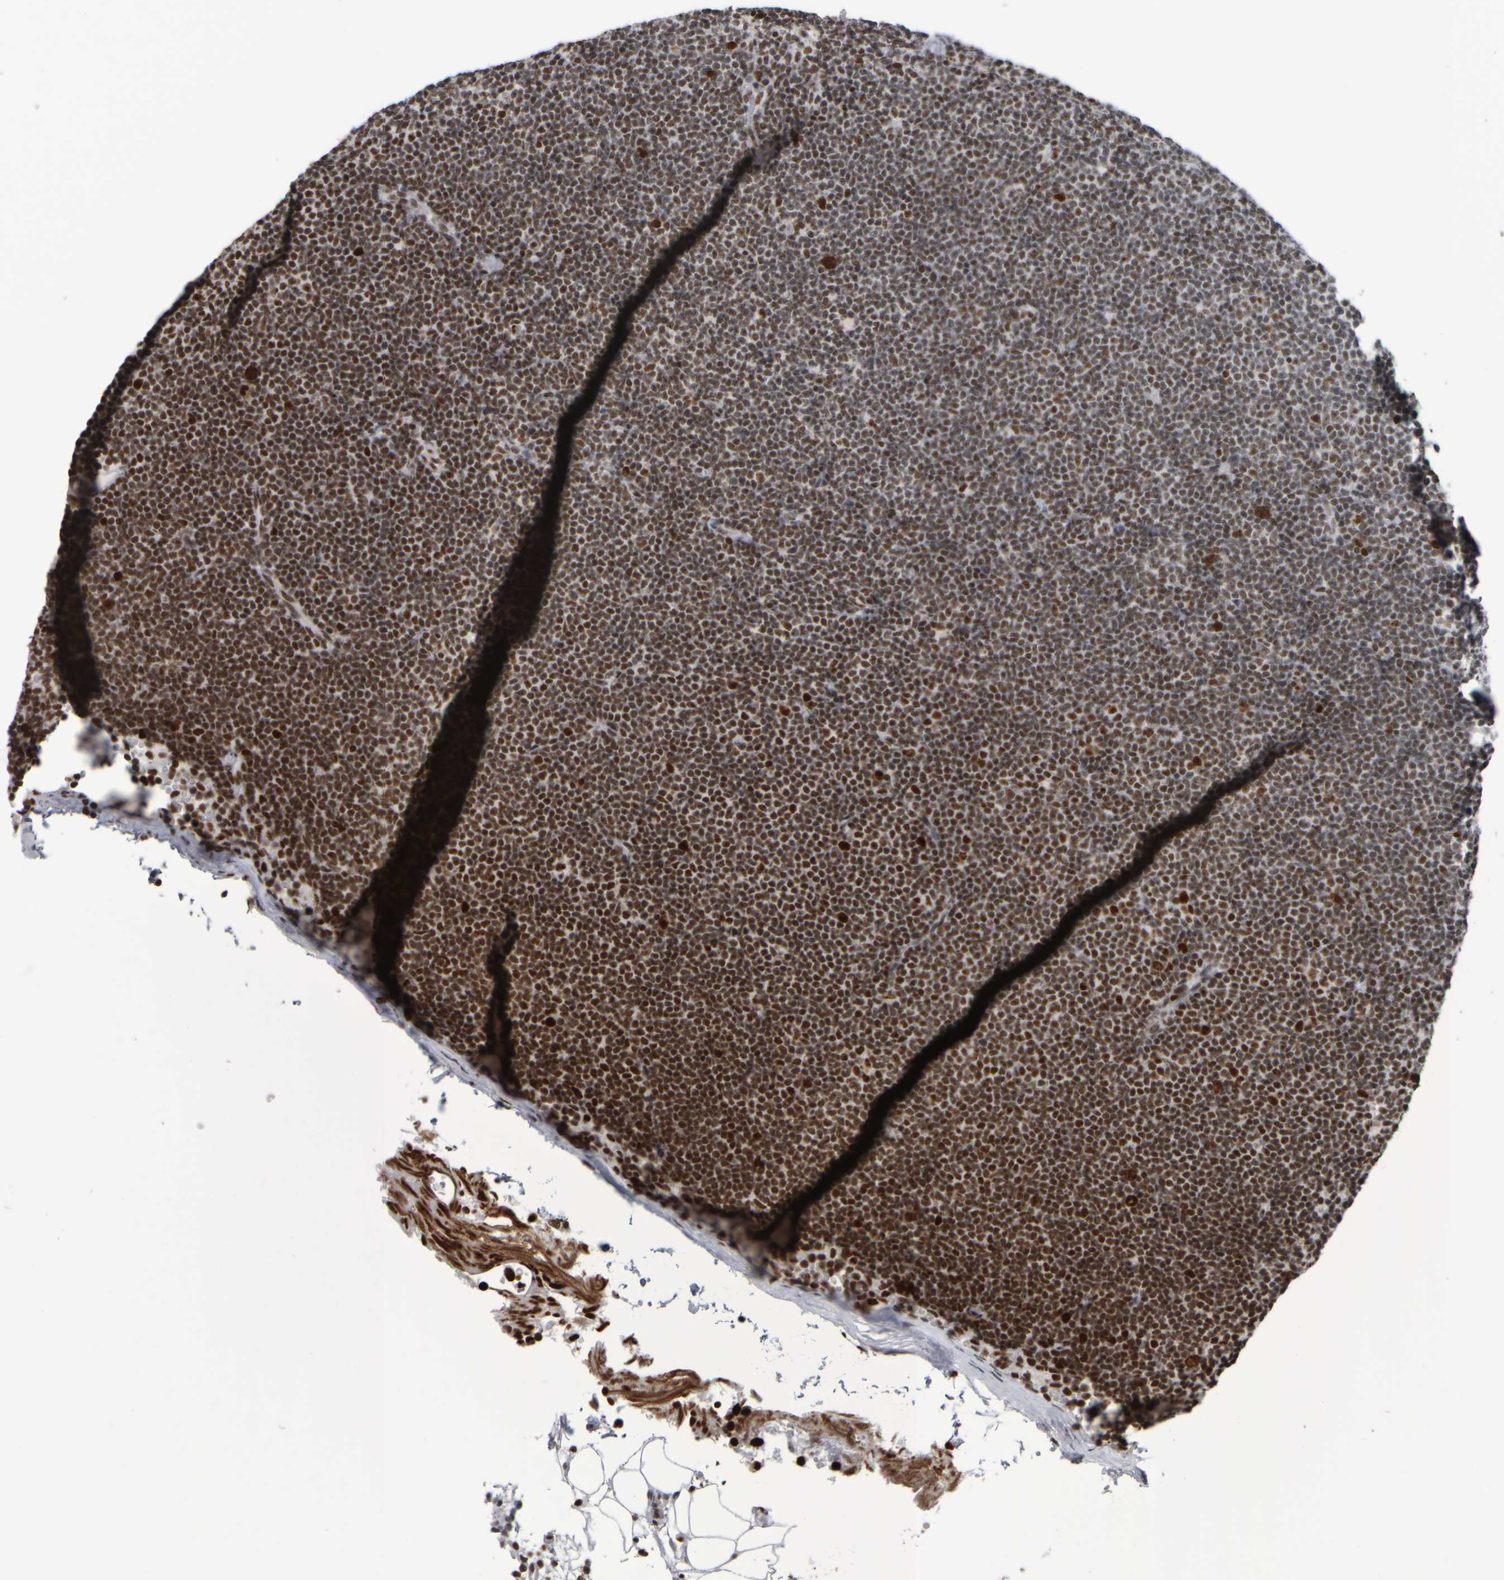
{"staining": {"intensity": "moderate", "quantity": ">75%", "location": "nuclear"}, "tissue": "lymphoma", "cell_type": "Tumor cells", "image_type": "cancer", "snomed": [{"axis": "morphology", "description": "Malignant lymphoma, non-Hodgkin's type, Low grade"}, {"axis": "topography", "description": "Lymph node"}], "caption": "High-magnification brightfield microscopy of lymphoma stained with DAB (brown) and counterstained with hematoxylin (blue). tumor cells exhibit moderate nuclear positivity is seen in approximately>75% of cells.", "gene": "TOP2B", "patient": {"sex": "female", "age": 53}}